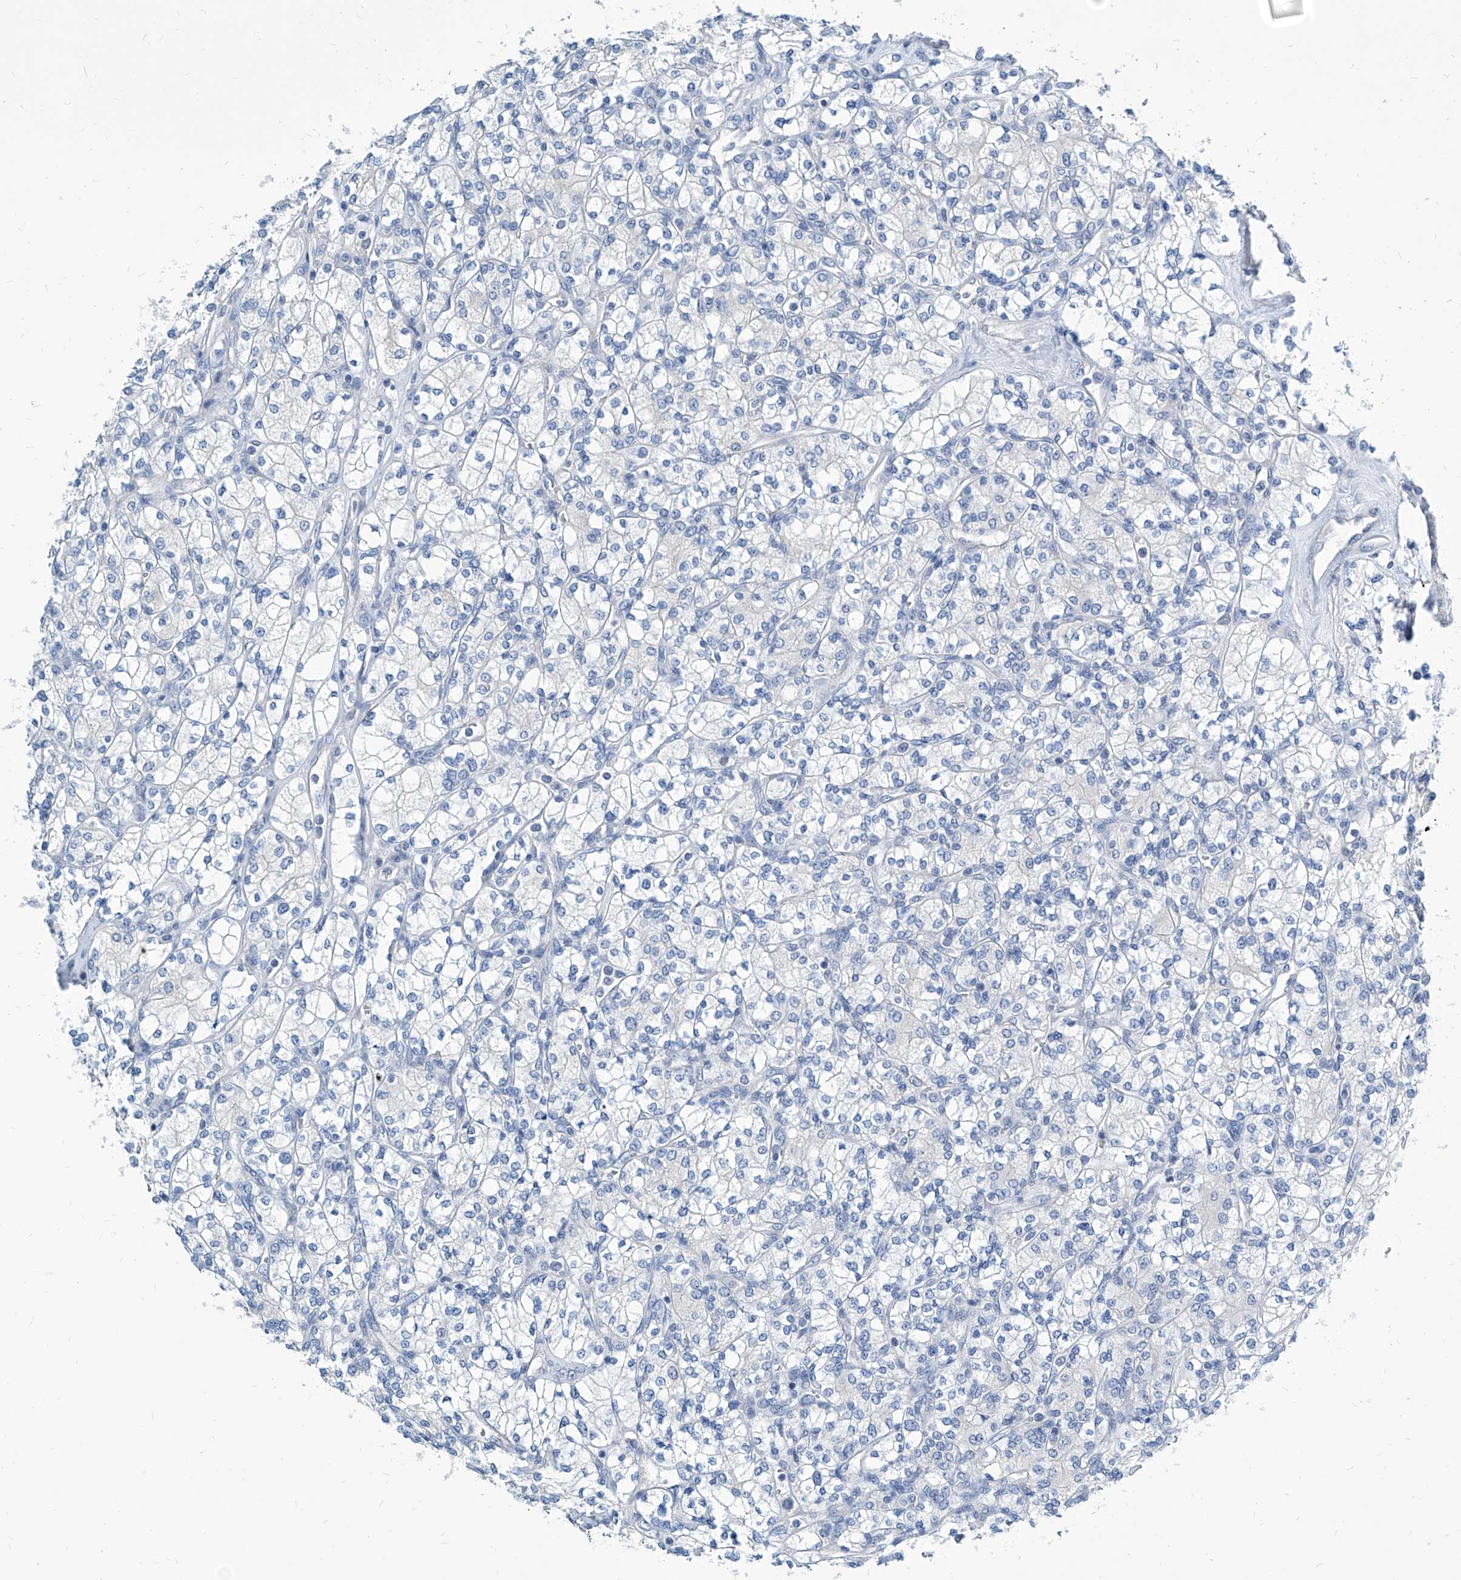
{"staining": {"intensity": "negative", "quantity": "none", "location": "none"}, "tissue": "renal cancer", "cell_type": "Tumor cells", "image_type": "cancer", "snomed": [{"axis": "morphology", "description": "Adenocarcinoma, NOS"}, {"axis": "topography", "description": "Kidney"}], "caption": "Tumor cells are negative for brown protein staining in renal cancer.", "gene": "ZNF519", "patient": {"sex": "male", "age": 77}}